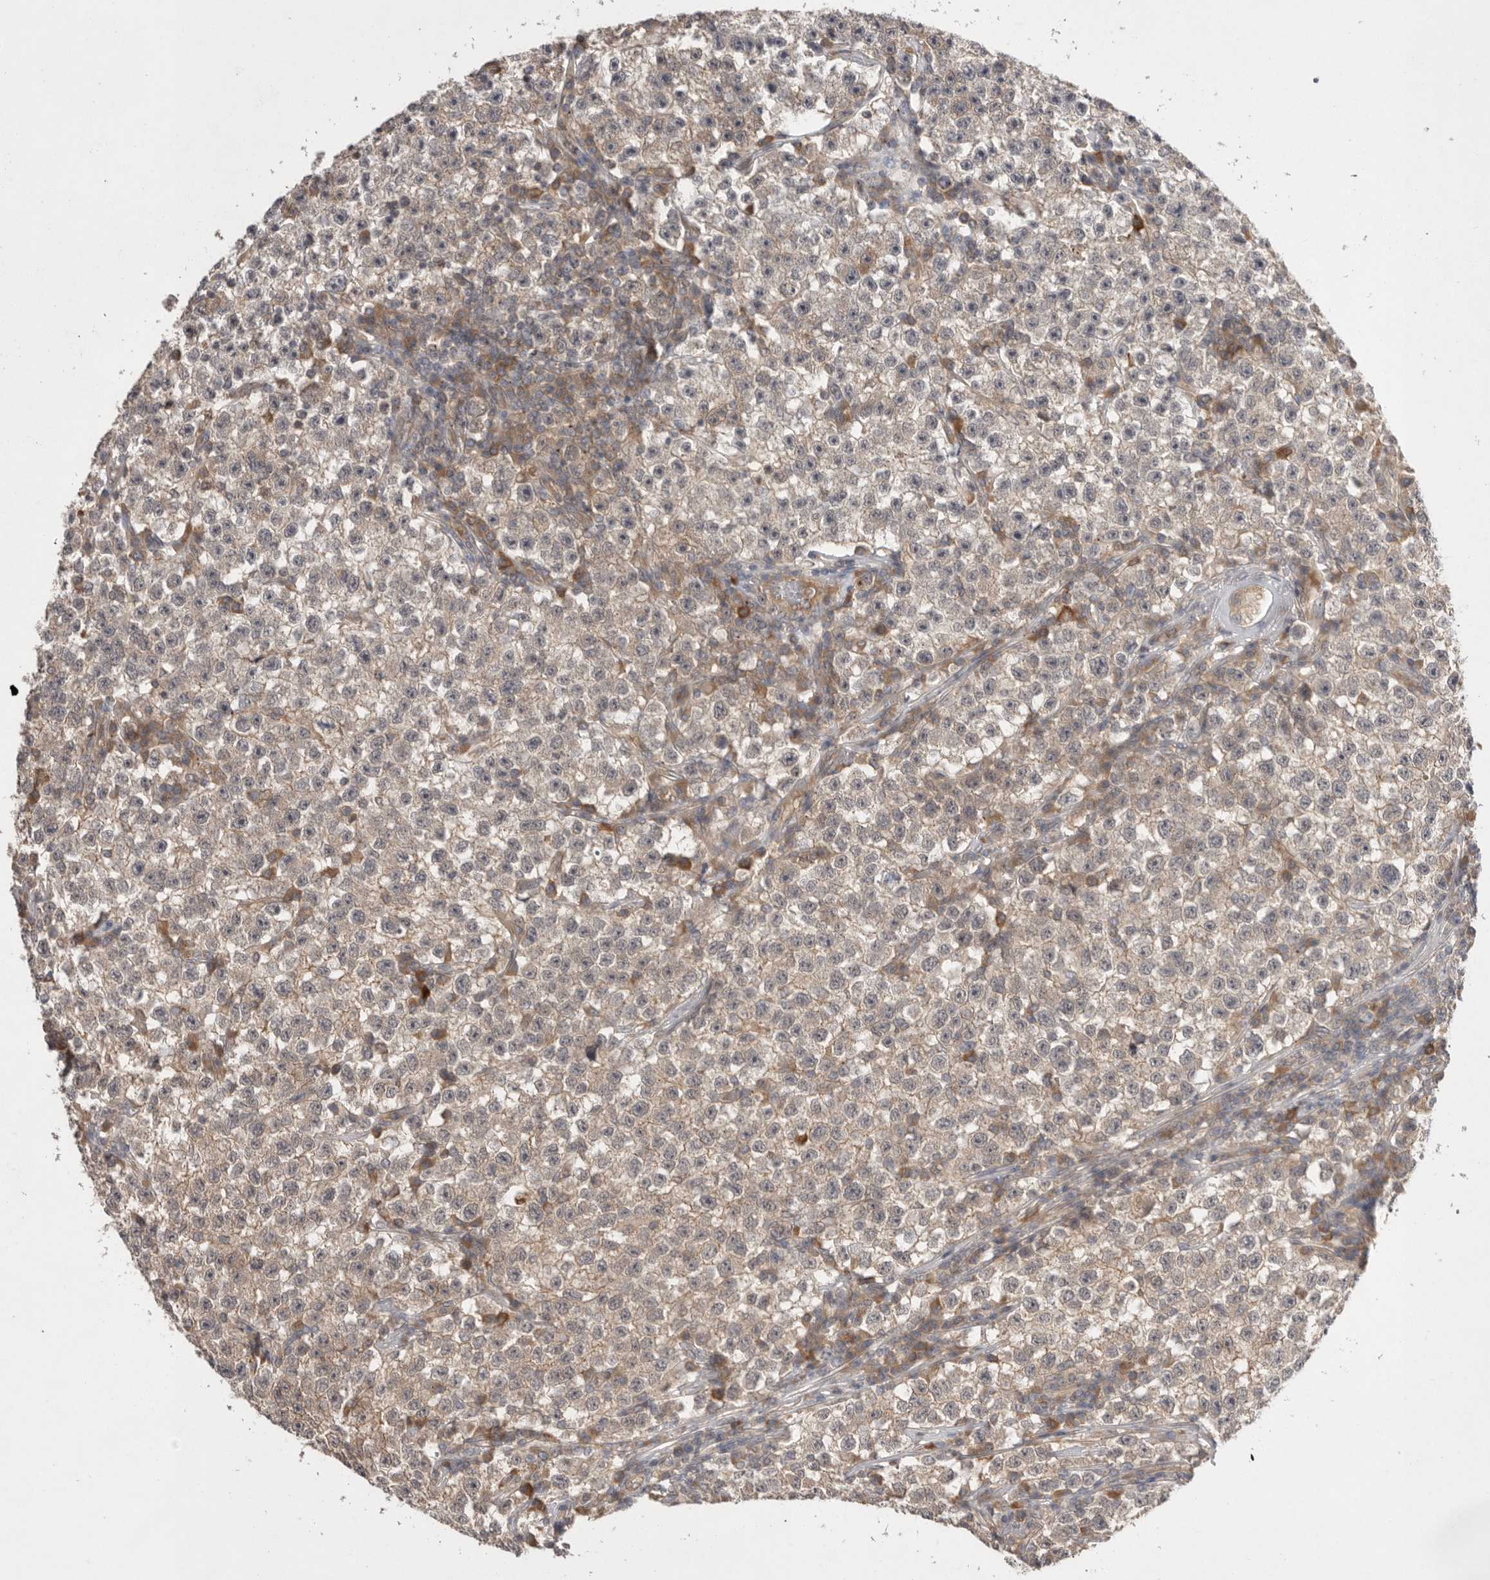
{"staining": {"intensity": "weak", "quantity": ">75%", "location": "cytoplasmic/membranous"}, "tissue": "testis cancer", "cell_type": "Tumor cells", "image_type": "cancer", "snomed": [{"axis": "morphology", "description": "Seminoma, NOS"}, {"axis": "topography", "description": "Testis"}], "caption": "Approximately >75% of tumor cells in testis cancer exhibit weak cytoplasmic/membranous protein staining as visualized by brown immunohistochemical staining.", "gene": "NRCAM", "patient": {"sex": "male", "age": 22}}